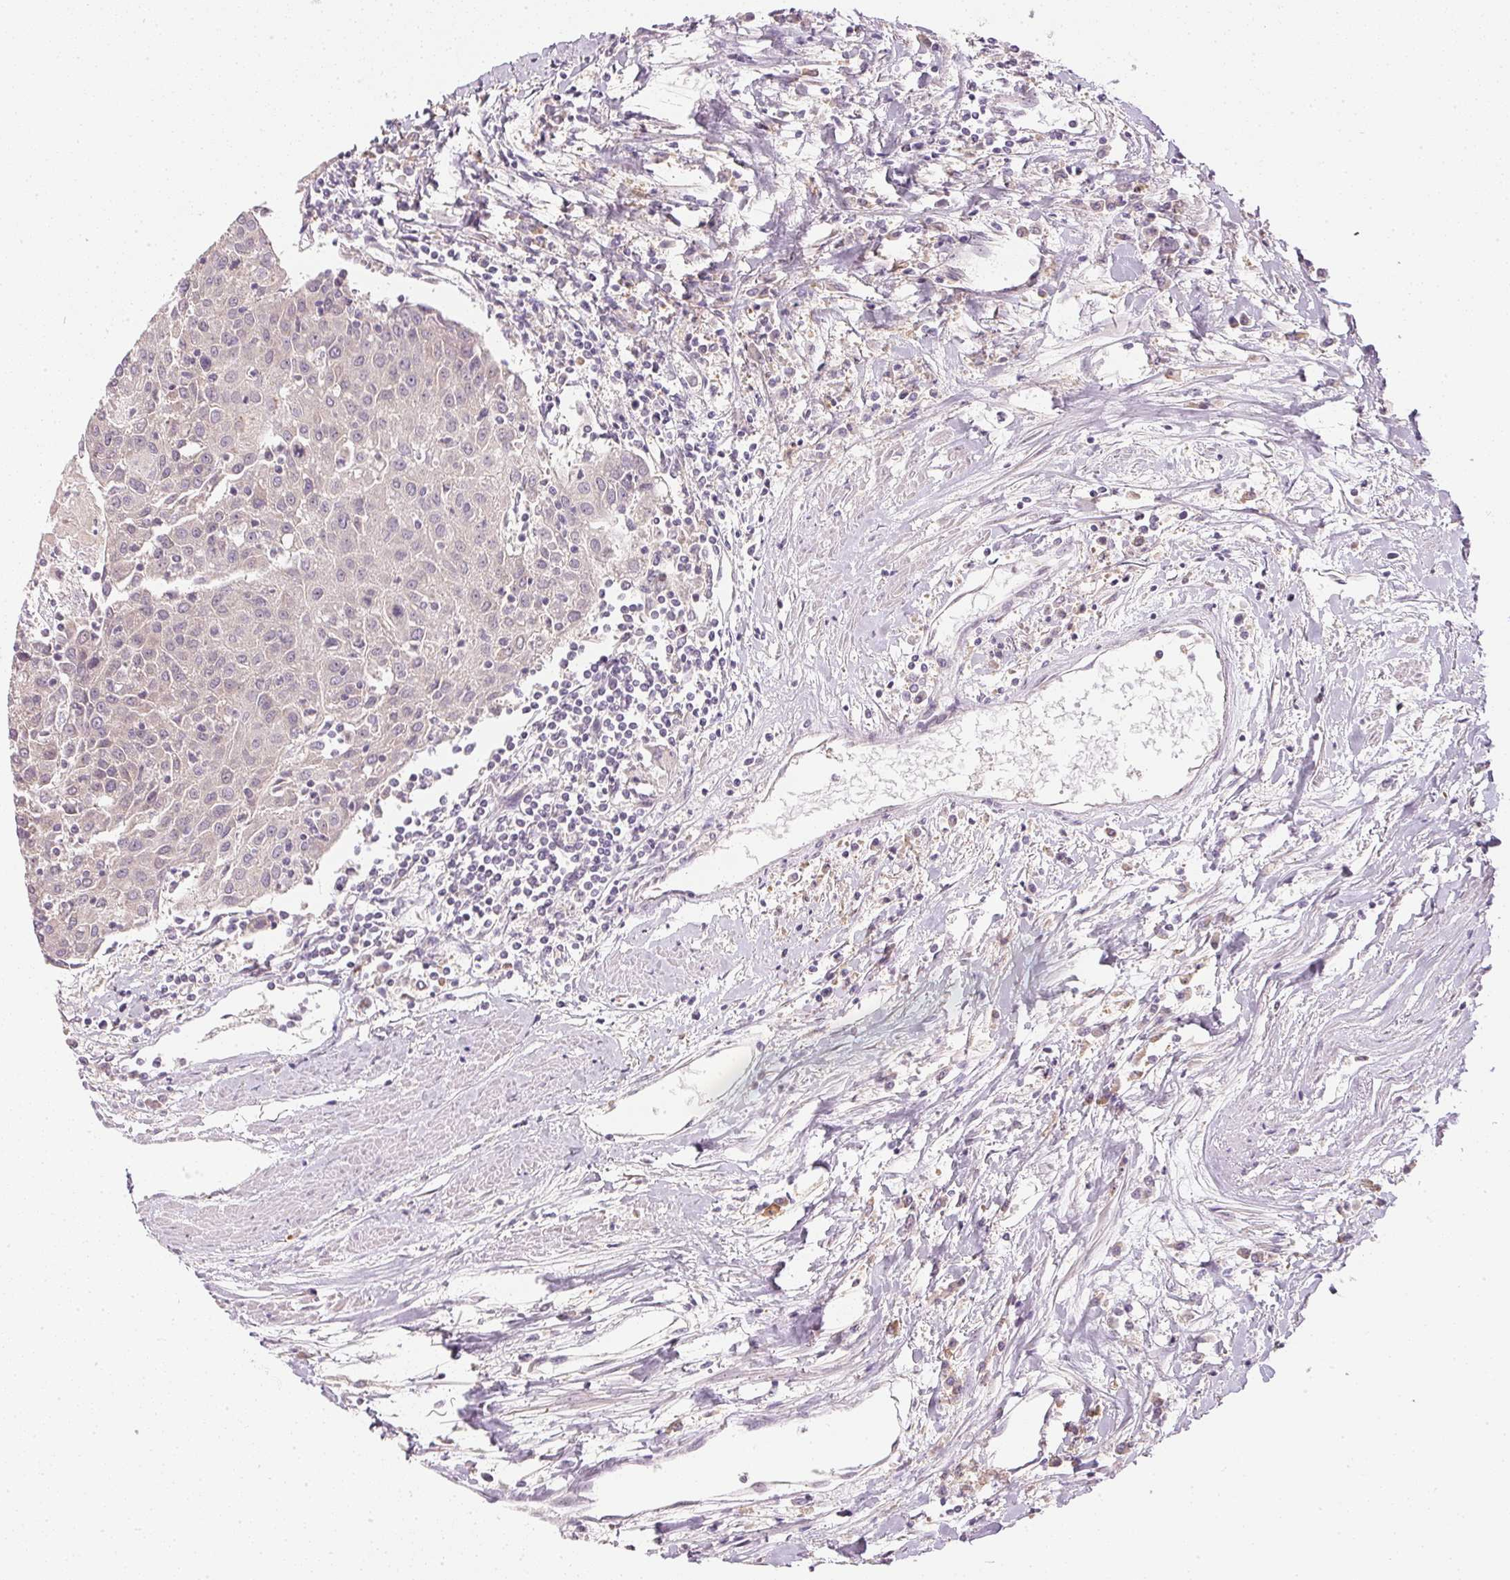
{"staining": {"intensity": "negative", "quantity": "none", "location": "none"}, "tissue": "urothelial cancer", "cell_type": "Tumor cells", "image_type": "cancer", "snomed": [{"axis": "morphology", "description": "Urothelial carcinoma, High grade"}, {"axis": "topography", "description": "Urinary bladder"}], "caption": "High power microscopy histopathology image of an immunohistochemistry (IHC) micrograph of urothelial cancer, revealing no significant expression in tumor cells. (DAB immunohistochemistry (IHC) visualized using brightfield microscopy, high magnification).", "gene": "TTC23L", "patient": {"sex": "female", "age": 85}}